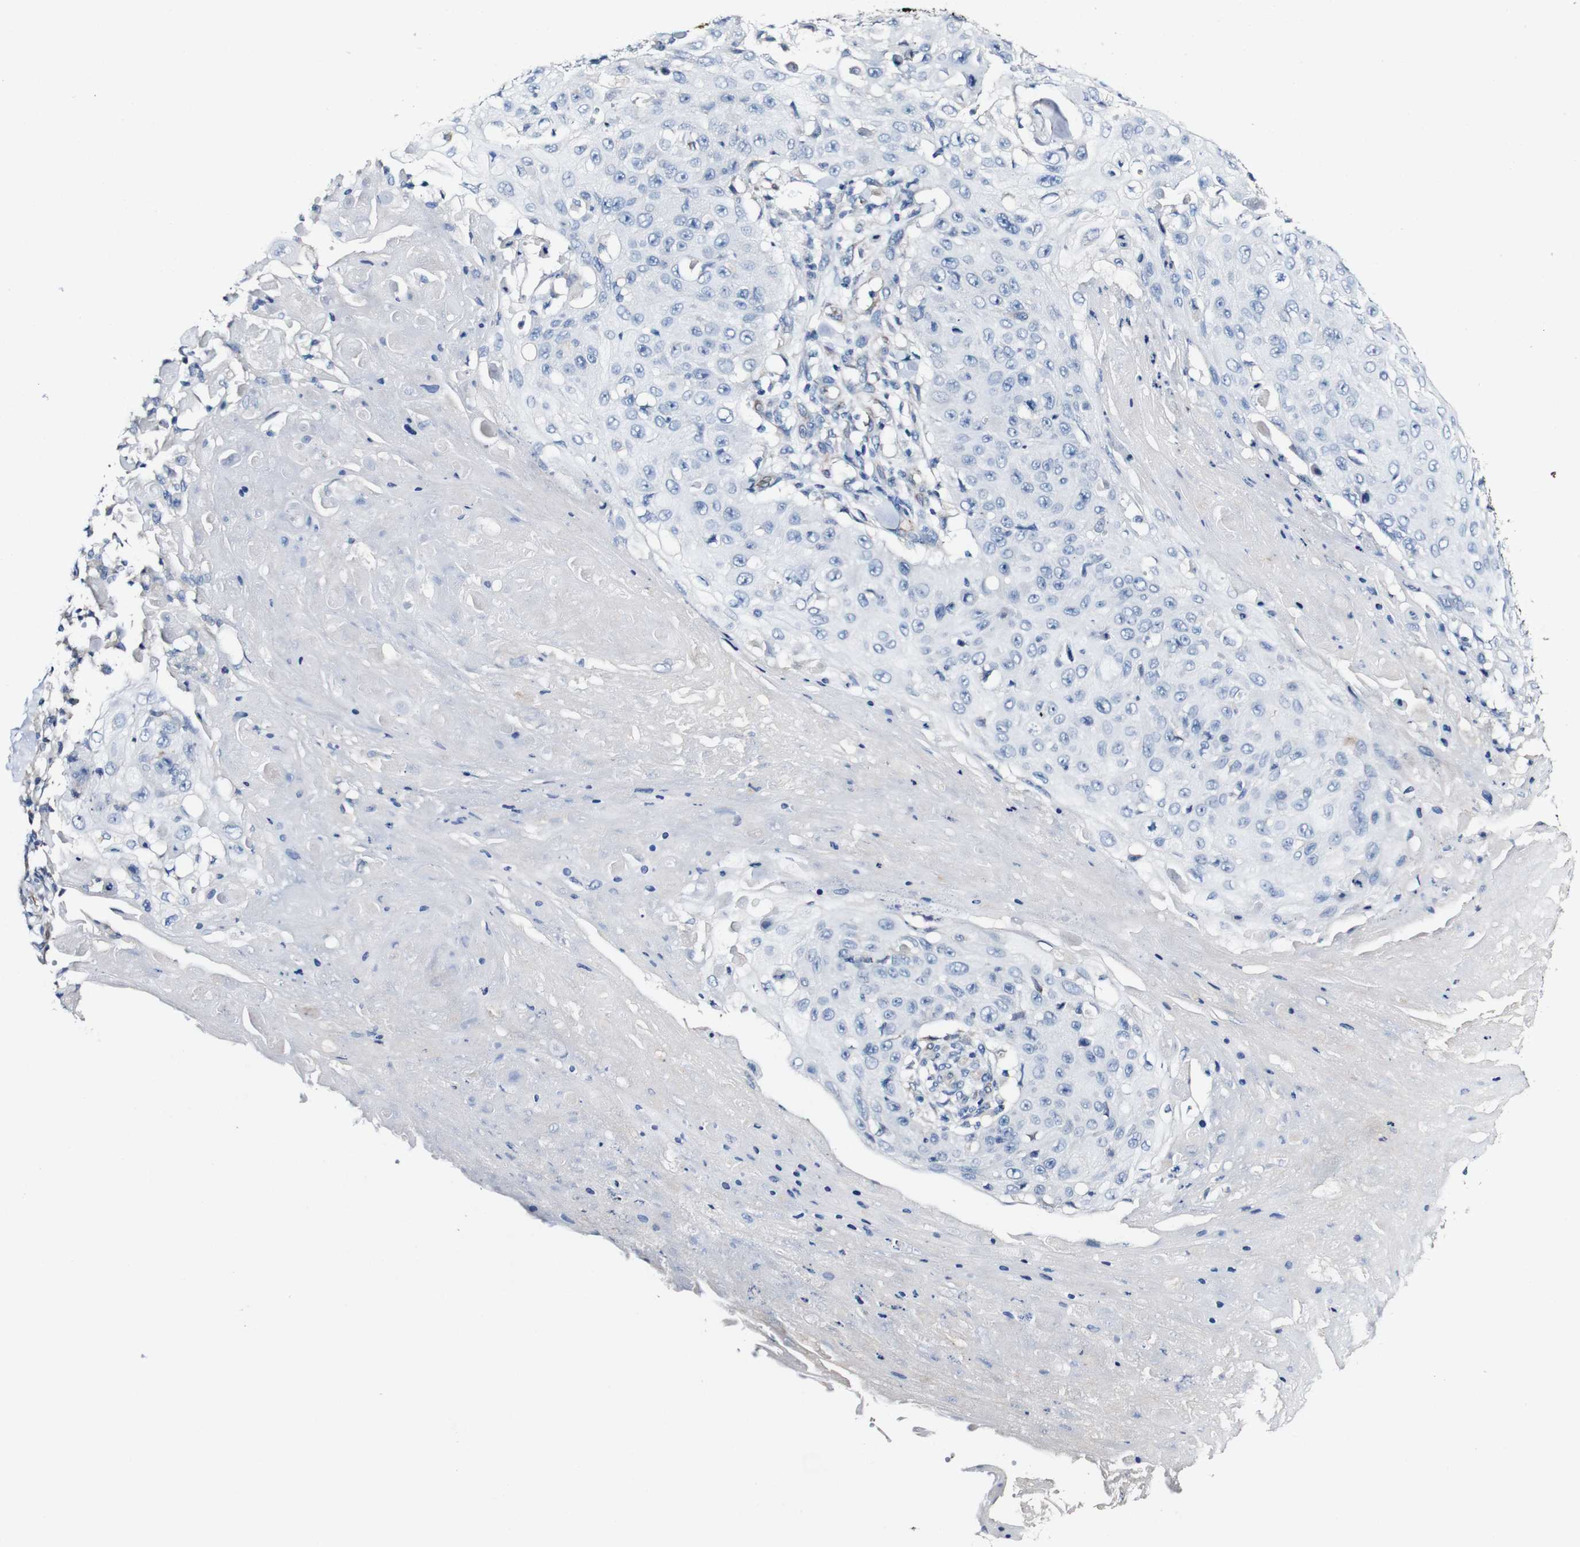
{"staining": {"intensity": "negative", "quantity": "none", "location": "none"}, "tissue": "skin cancer", "cell_type": "Tumor cells", "image_type": "cancer", "snomed": [{"axis": "morphology", "description": "Squamous cell carcinoma, NOS"}, {"axis": "topography", "description": "Skin"}], "caption": "Micrograph shows no protein staining in tumor cells of skin squamous cell carcinoma tissue.", "gene": "GRAMD1A", "patient": {"sex": "male", "age": 86}}